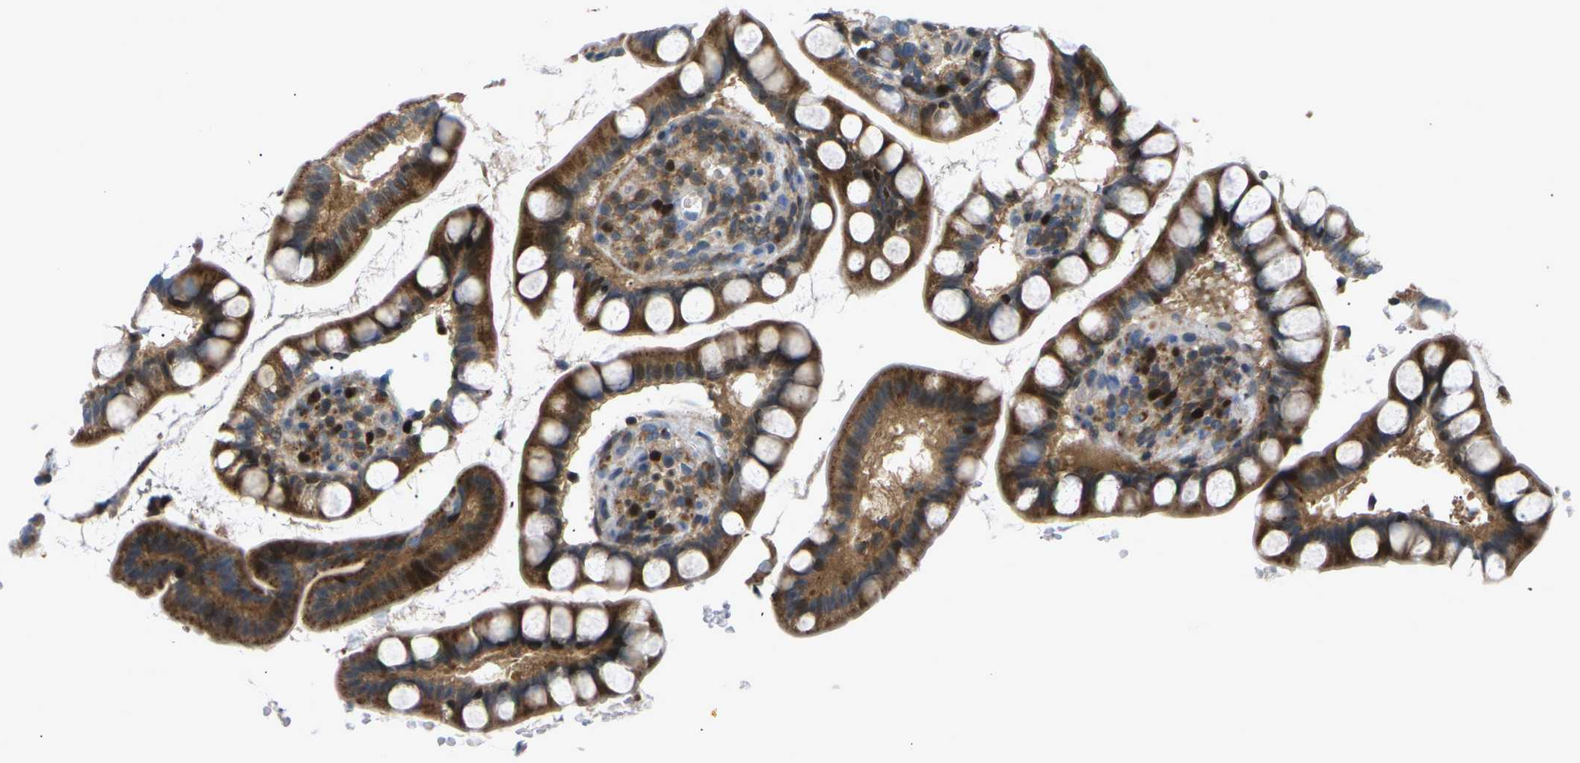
{"staining": {"intensity": "strong", "quantity": ">75%", "location": "cytoplasmic/membranous,nuclear"}, "tissue": "small intestine", "cell_type": "Glandular cells", "image_type": "normal", "snomed": [{"axis": "morphology", "description": "Normal tissue, NOS"}, {"axis": "topography", "description": "Small intestine"}], "caption": "Small intestine stained for a protein (brown) exhibits strong cytoplasmic/membranous,nuclear positive positivity in about >75% of glandular cells.", "gene": "RPS6KA3", "patient": {"sex": "female", "age": 84}}